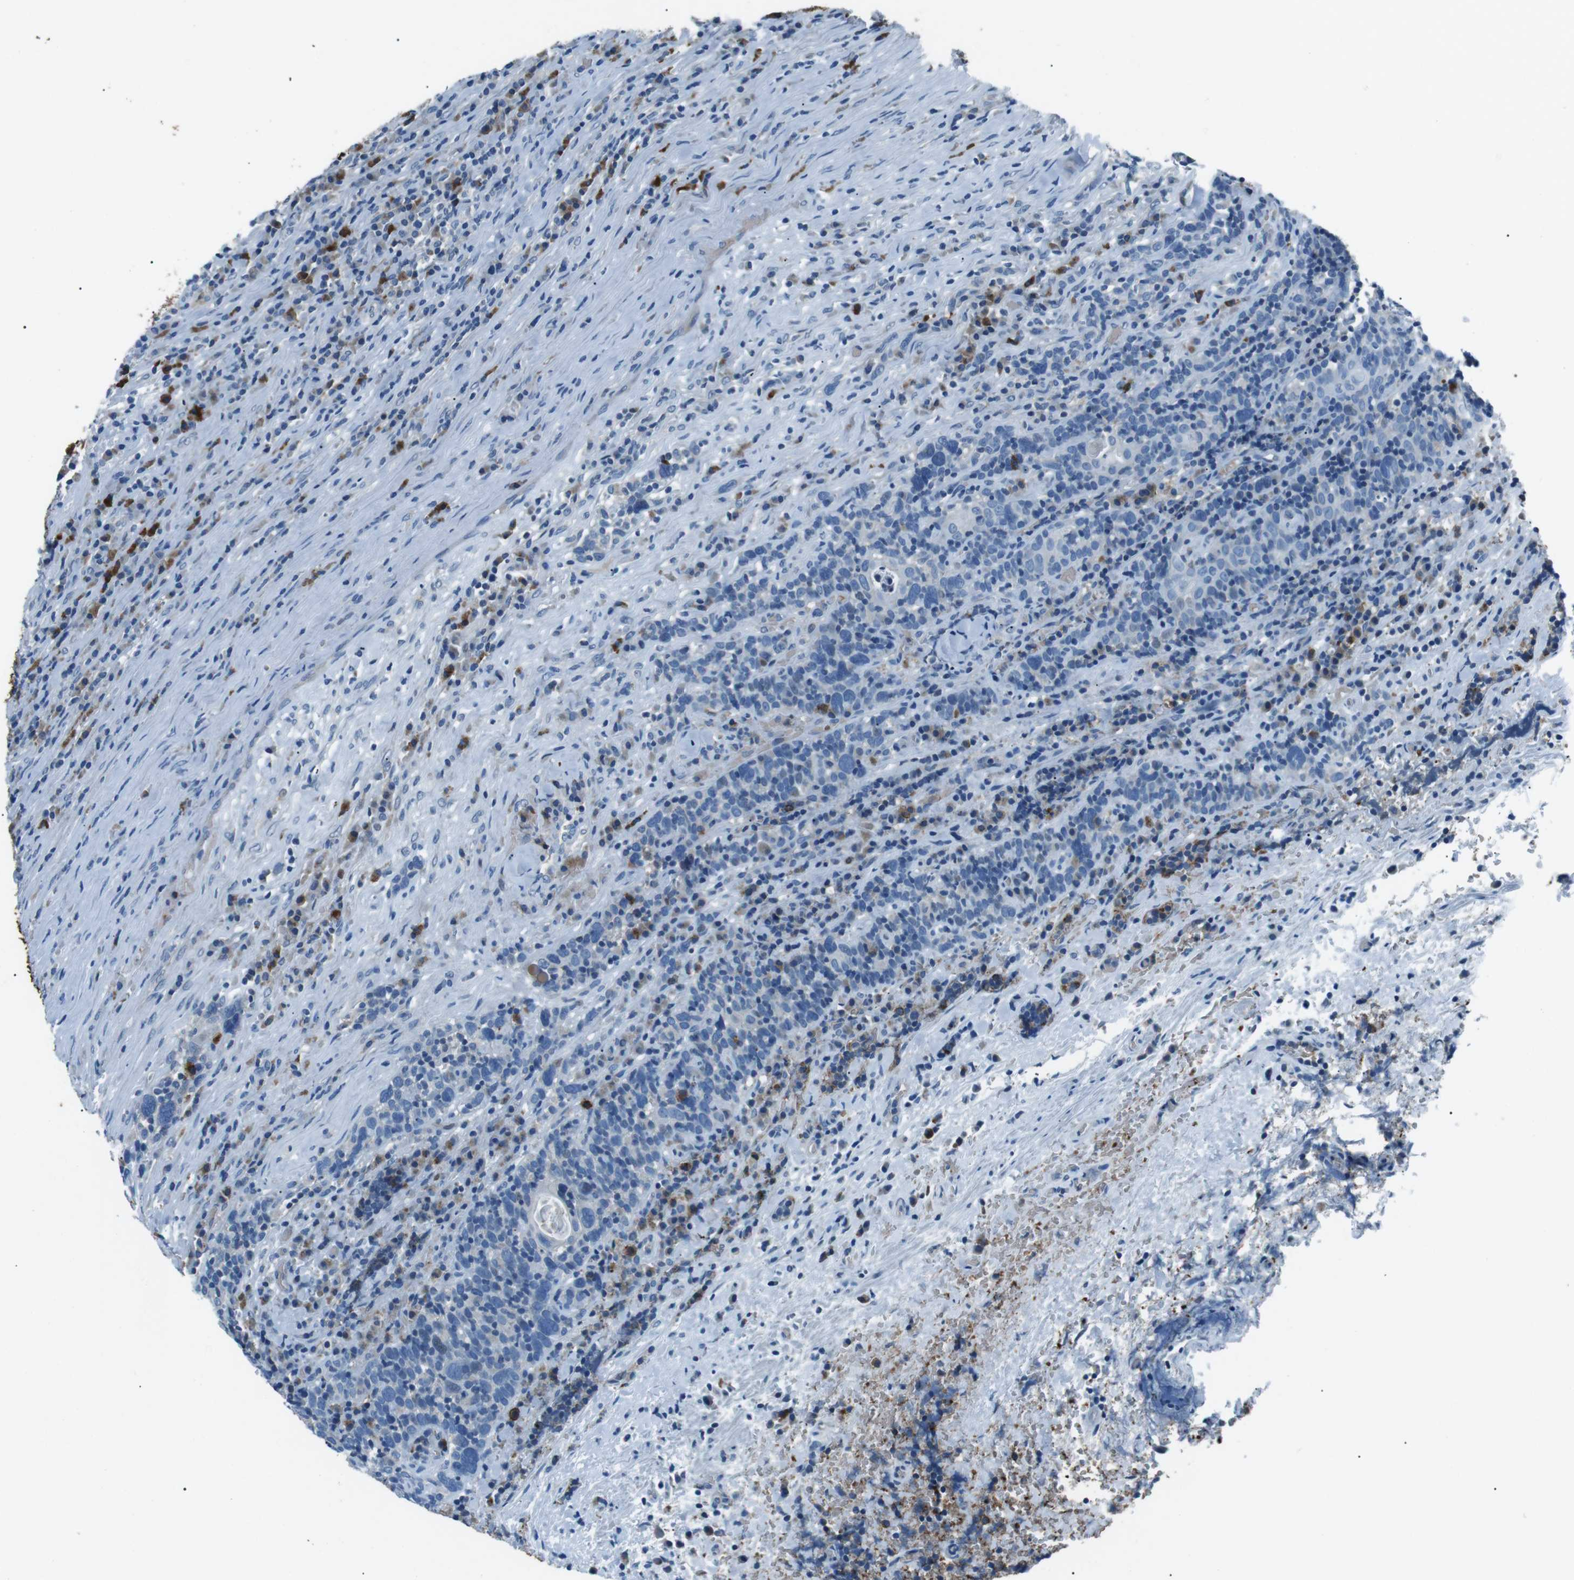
{"staining": {"intensity": "negative", "quantity": "none", "location": "none"}, "tissue": "head and neck cancer", "cell_type": "Tumor cells", "image_type": "cancer", "snomed": [{"axis": "morphology", "description": "Squamous cell carcinoma, NOS"}, {"axis": "morphology", "description": "Squamous cell carcinoma, metastatic, NOS"}, {"axis": "topography", "description": "Lymph node"}, {"axis": "topography", "description": "Head-Neck"}], "caption": "There is no significant expression in tumor cells of head and neck cancer (squamous cell carcinoma).", "gene": "ST6GAL1", "patient": {"sex": "male", "age": 62}}